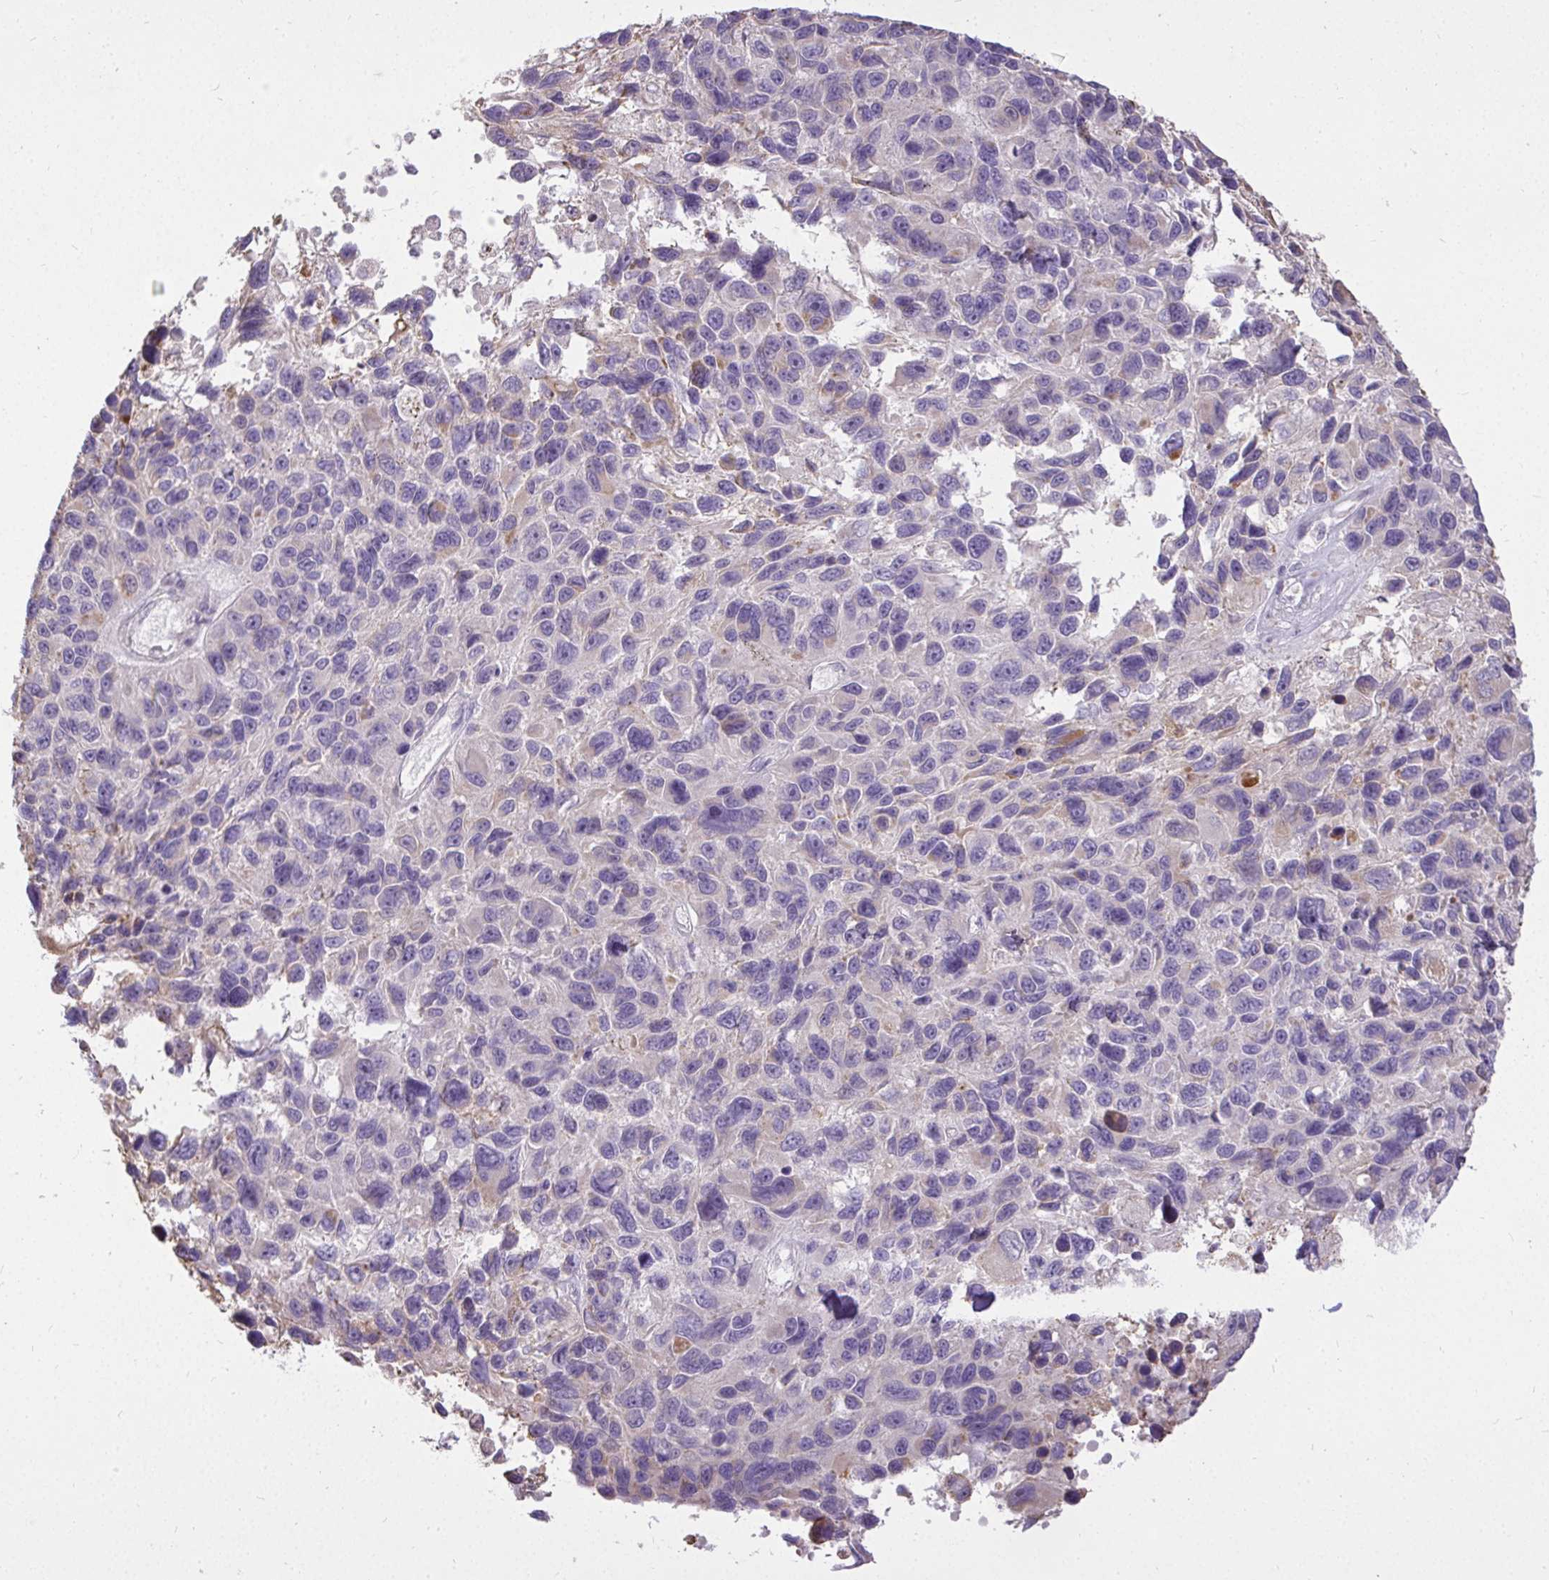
{"staining": {"intensity": "weak", "quantity": "<25%", "location": "cytoplasmic/membranous"}, "tissue": "melanoma", "cell_type": "Tumor cells", "image_type": "cancer", "snomed": [{"axis": "morphology", "description": "Malignant melanoma, NOS"}, {"axis": "topography", "description": "Skin"}], "caption": "An image of human melanoma is negative for staining in tumor cells.", "gene": "STRIP1", "patient": {"sex": "male", "age": 53}}